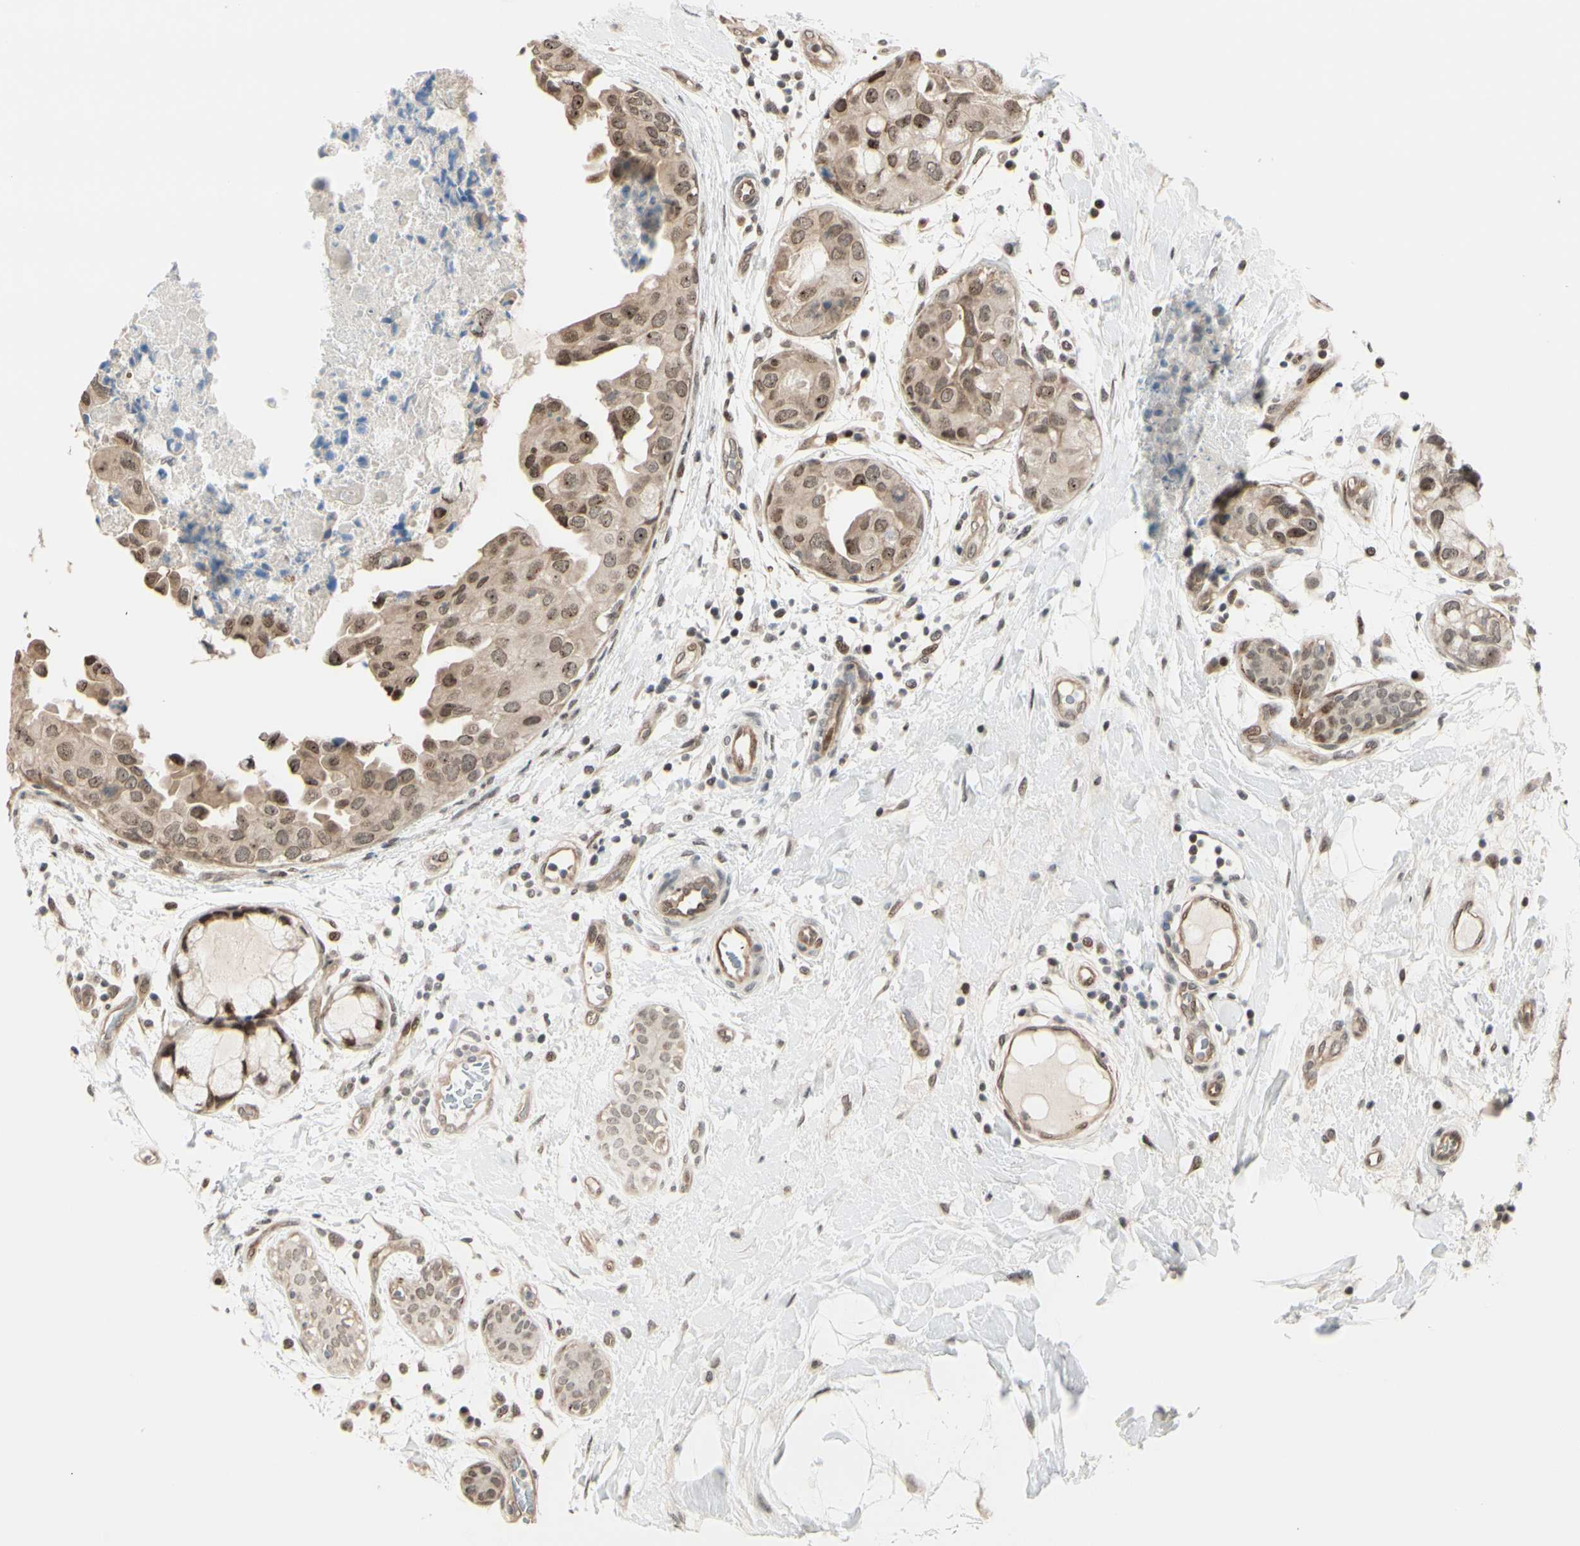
{"staining": {"intensity": "moderate", "quantity": ">75%", "location": "cytoplasmic/membranous,nuclear"}, "tissue": "breast cancer", "cell_type": "Tumor cells", "image_type": "cancer", "snomed": [{"axis": "morphology", "description": "Duct carcinoma"}, {"axis": "topography", "description": "Breast"}], "caption": "A brown stain shows moderate cytoplasmic/membranous and nuclear positivity of a protein in human breast cancer tumor cells.", "gene": "SUFU", "patient": {"sex": "female", "age": 40}}